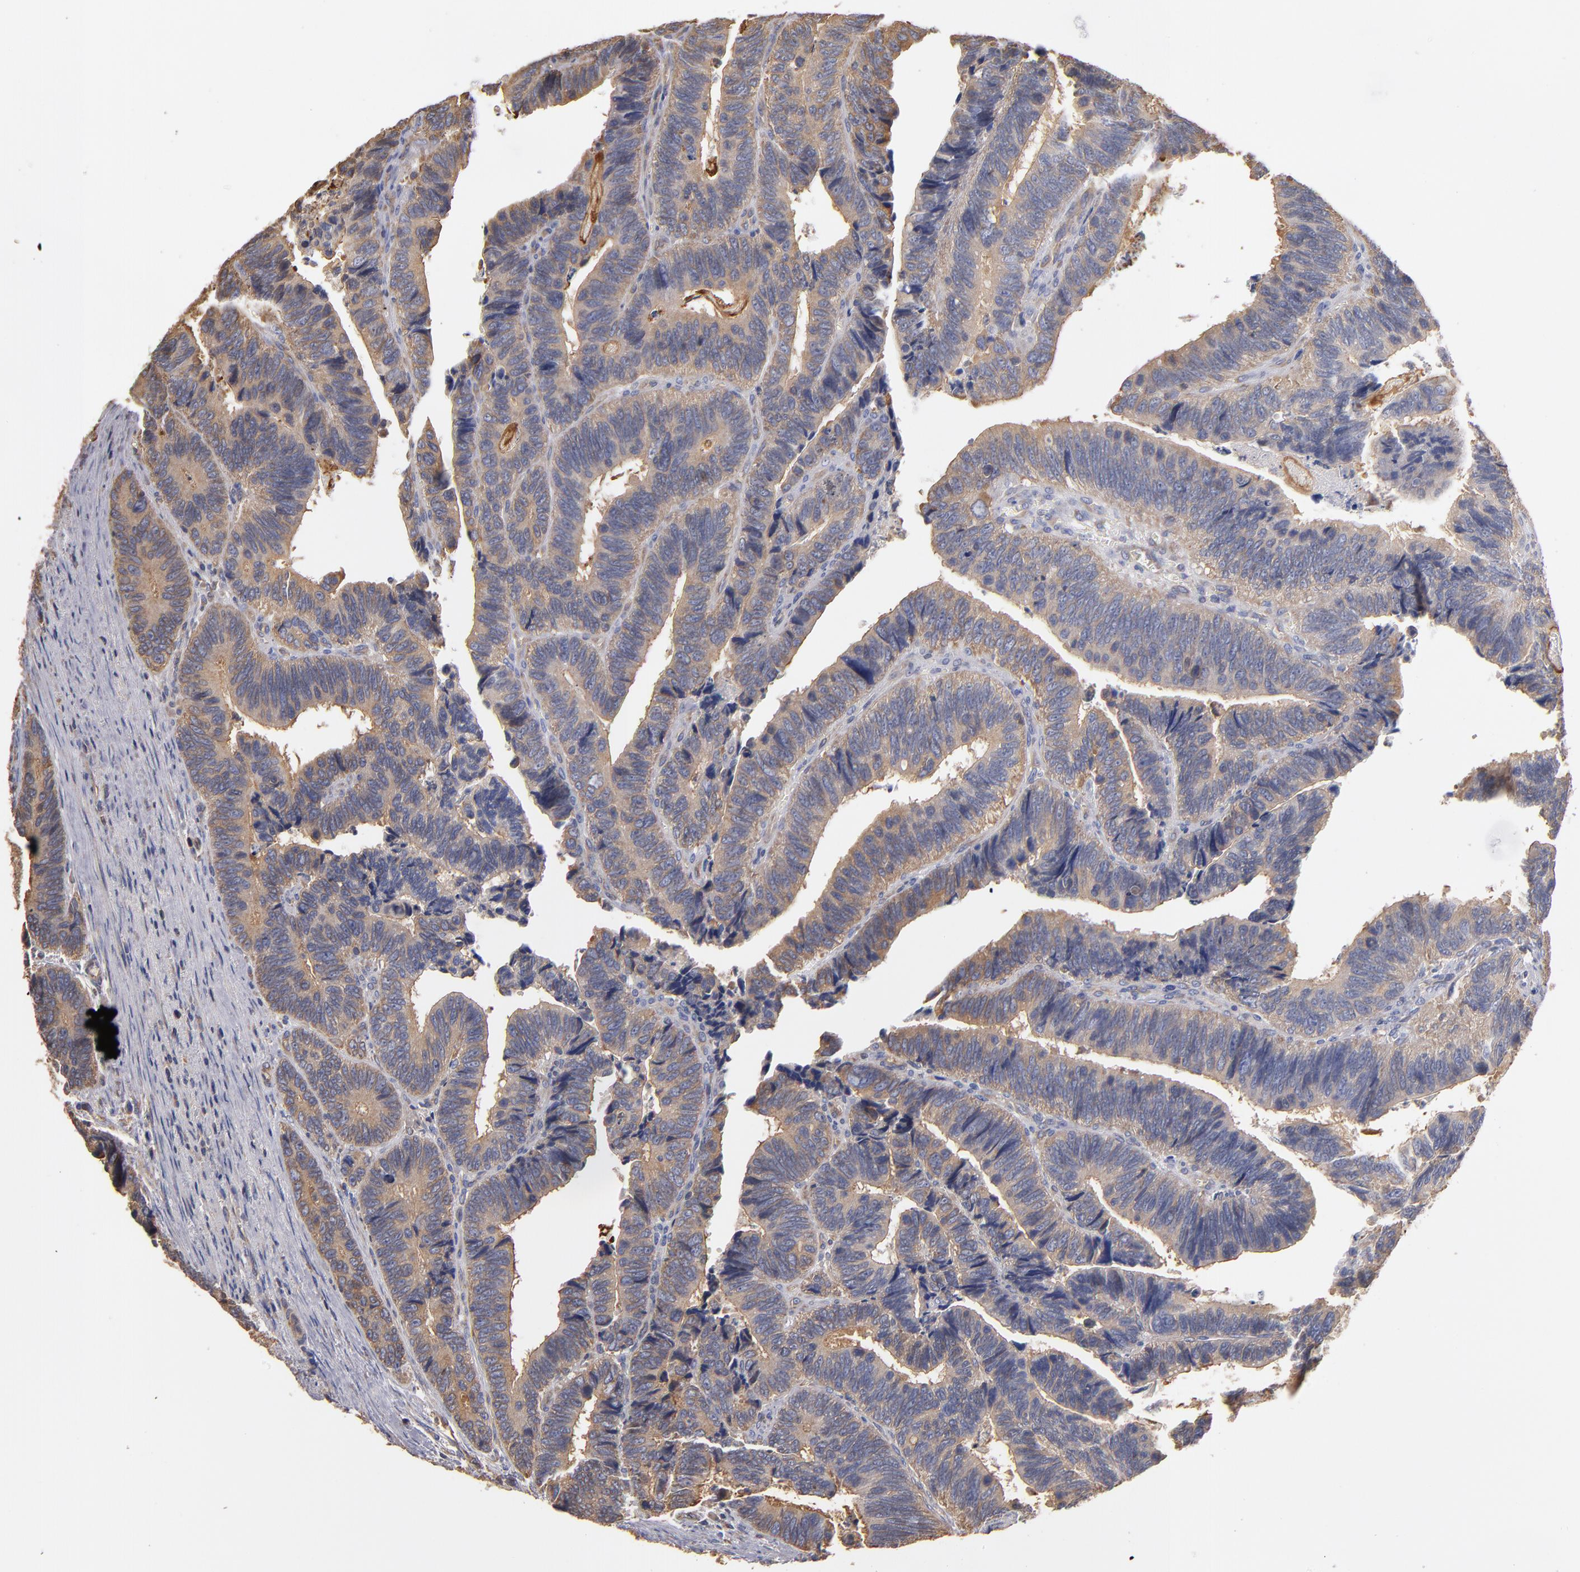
{"staining": {"intensity": "weak", "quantity": ">75%", "location": "cytoplasmic/membranous"}, "tissue": "colorectal cancer", "cell_type": "Tumor cells", "image_type": "cancer", "snomed": [{"axis": "morphology", "description": "Adenocarcinoma, NOS"}, {"axis": "topography", "description": "Colon"}], "caption": "Colorectal cancer stained with a protein marker displays weak staining in tumor cells.", "gene": "ESYT2", "patient": {"sex": "male", "age": 72}}